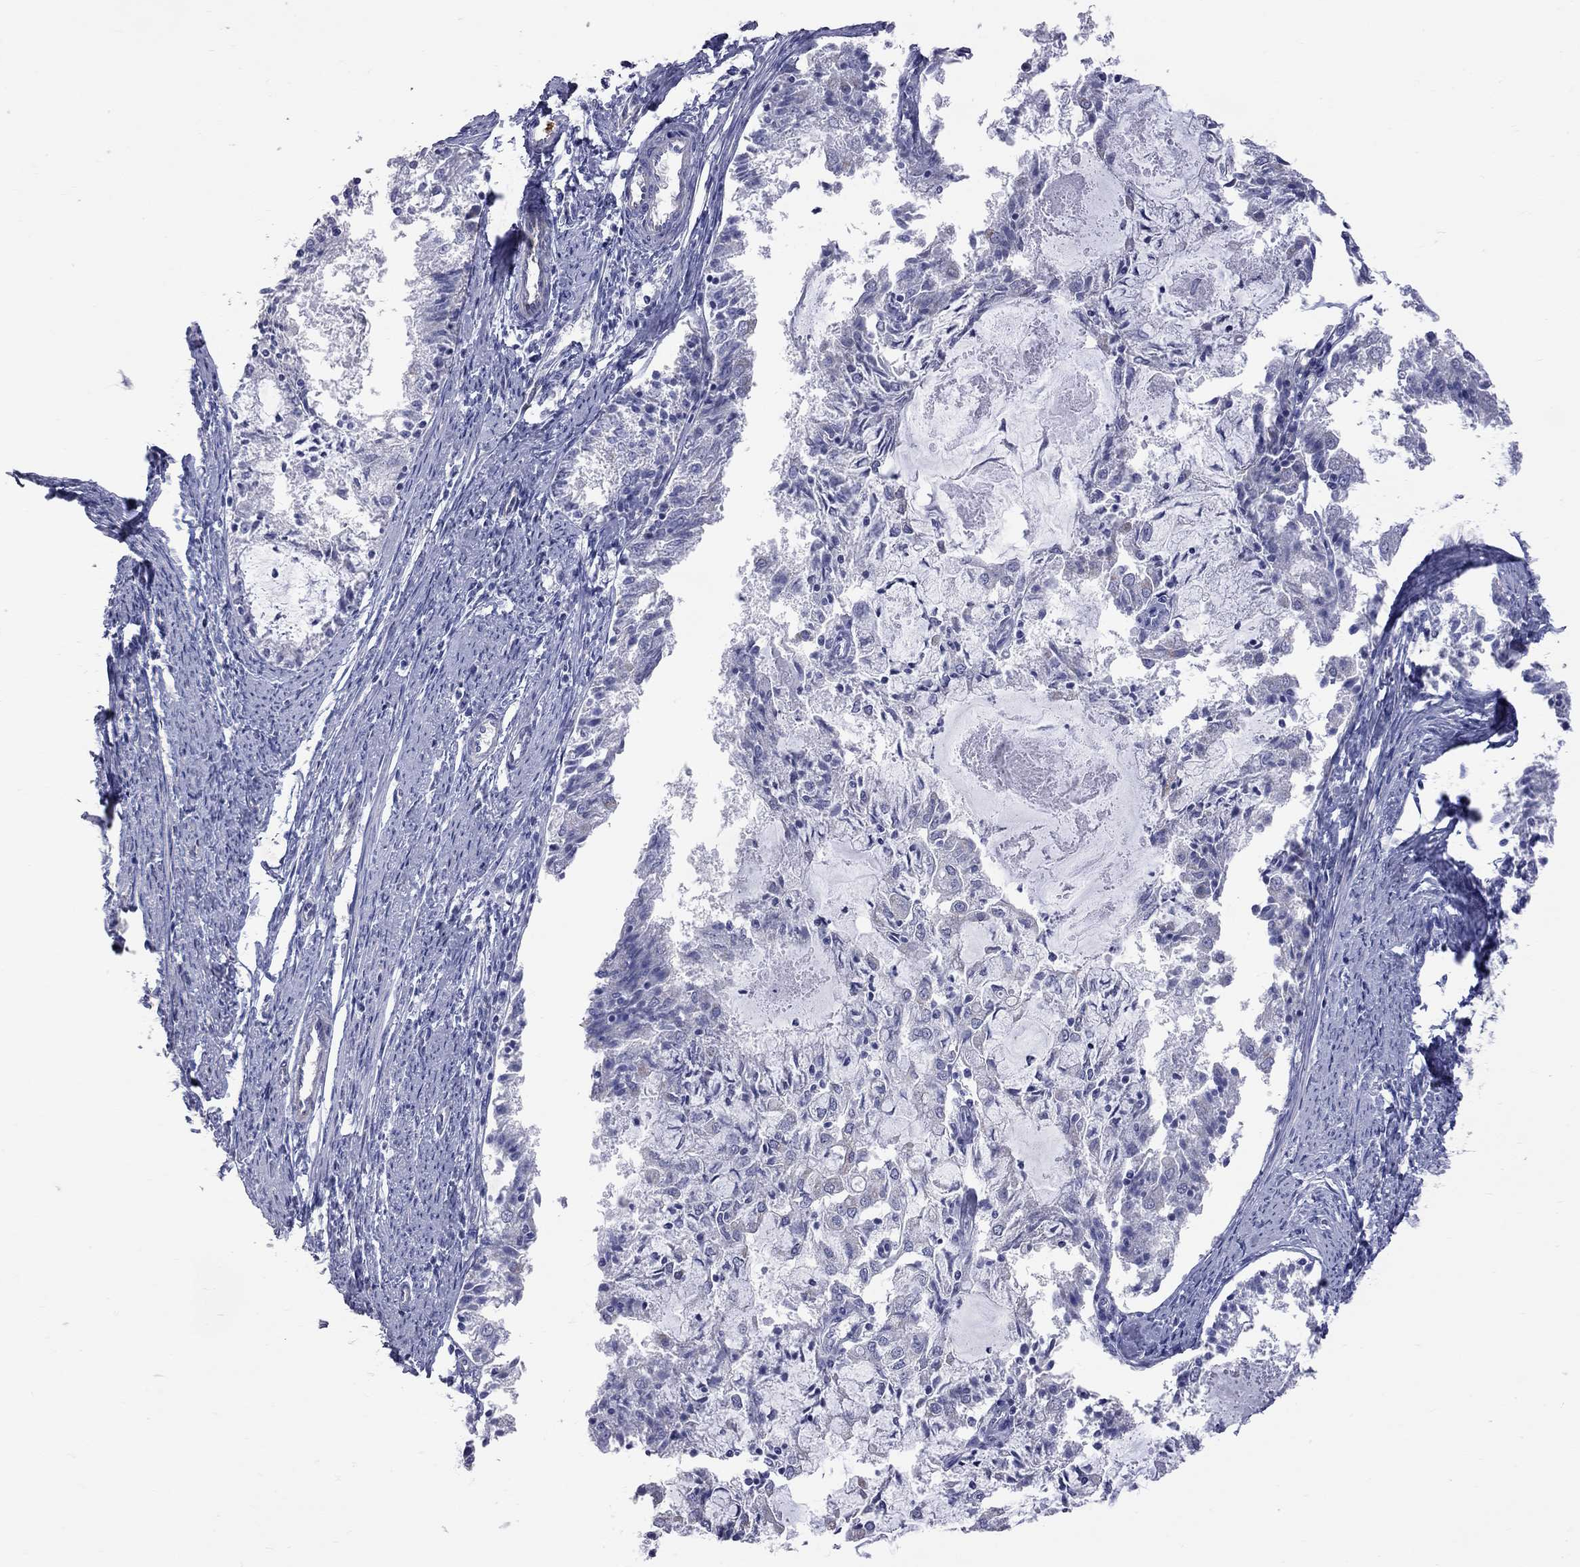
{"staining": {"intensity": "negative", "quantity": "none", "location": "none"}, "tissue": "endometrial cancer", "cell_type": "Tumor cells", "image_type": "cancer", "snomed": [{"axis": "morphology", "description": "Adenocarcinoma, NOS"}, {"axis": "topography", "description": "Endometrium"}], "caption": "High power microscopy histopathology image of an immunohistochemistry micrograph of endometrial cancer (adenocarcinoma), revealing no significant positivity in tumor cells. (Stains: DAB immunohistochemistry (IHC) with hematoxylin counter stain, Microscopy: brightfield microscopy at high magnification).", "gene": "KCND2", "patient": {"sex": "female", "age": 57}}